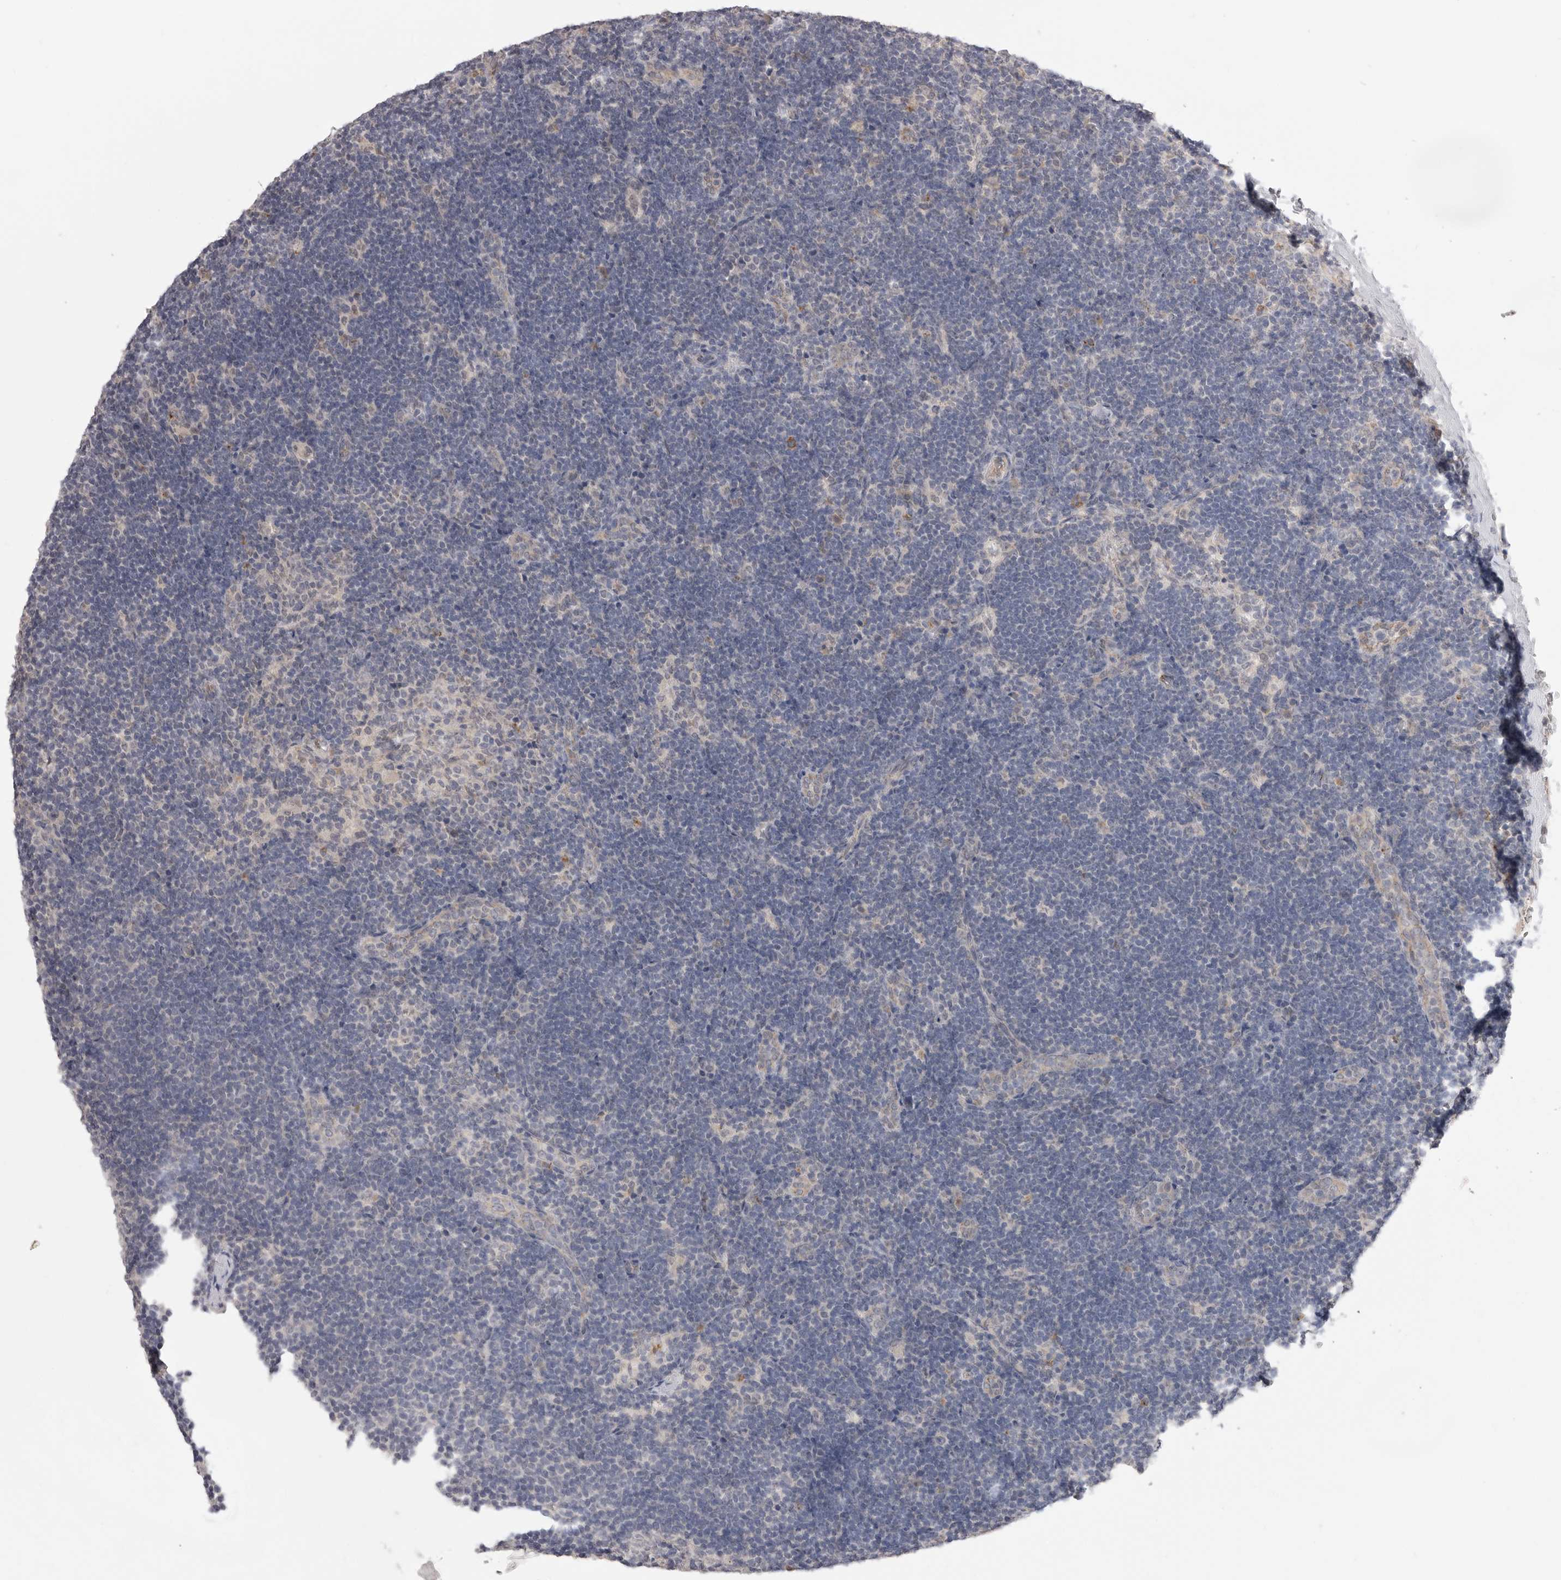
{"staining": {"intensity": "negative", "quantity": "none", "location": "none"}, "tissue": "lymph node", "cell_type": "Germinal center cells", "image_type": "normal", "snomed": [{"axis": "morphology", "description": "Normal tissue, NOS"}, {"axis": "topography", "description": "Lymph node"}], "caption": "Human lymph node stained for a protein using immunohistochemistry exhibits no expression in germinal center cells.", "gene": "TLR3", "patient": {"sex": "female", "age": 22}}